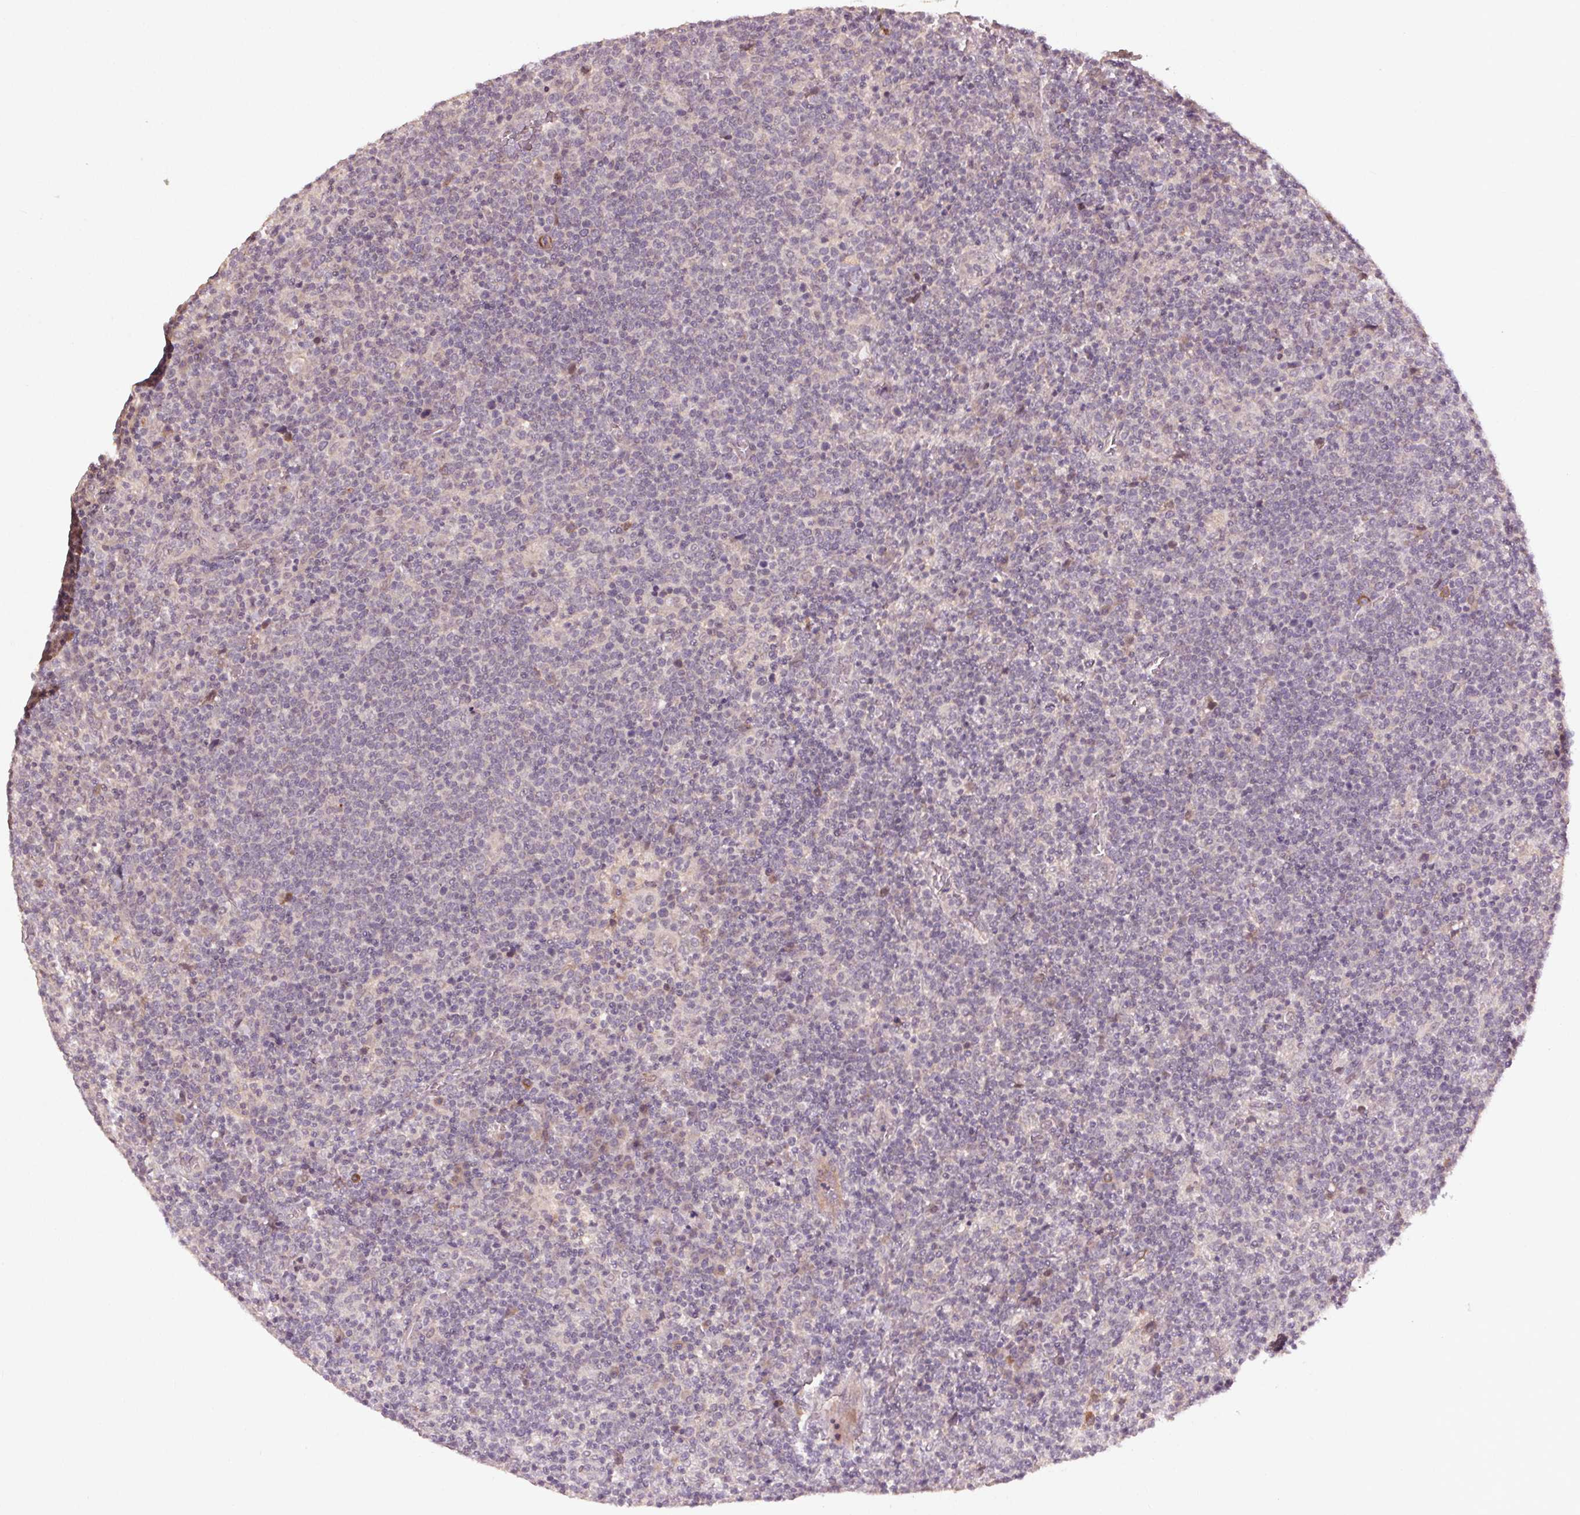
{"staining": {"intensity": "negative", "quantity": "none", "location": "none"}, "tissue": "lymphoma", "cell_type": "Tumor cells", "image_type": "cancer", "snomed": [{"axis": "morphology", "description": "Malignant lymphoma, non-Hodgkin's type, High grade"}, {"axis": "topography", "description": "Lymph node"}], "caption": "Image shows no protein staining in tumor cells of malignant lymphoma, non-Hodgkin's type (high-grade) tissue.", "gene": "SMLR1", "patient": {"sex": "male", "age": 61}}